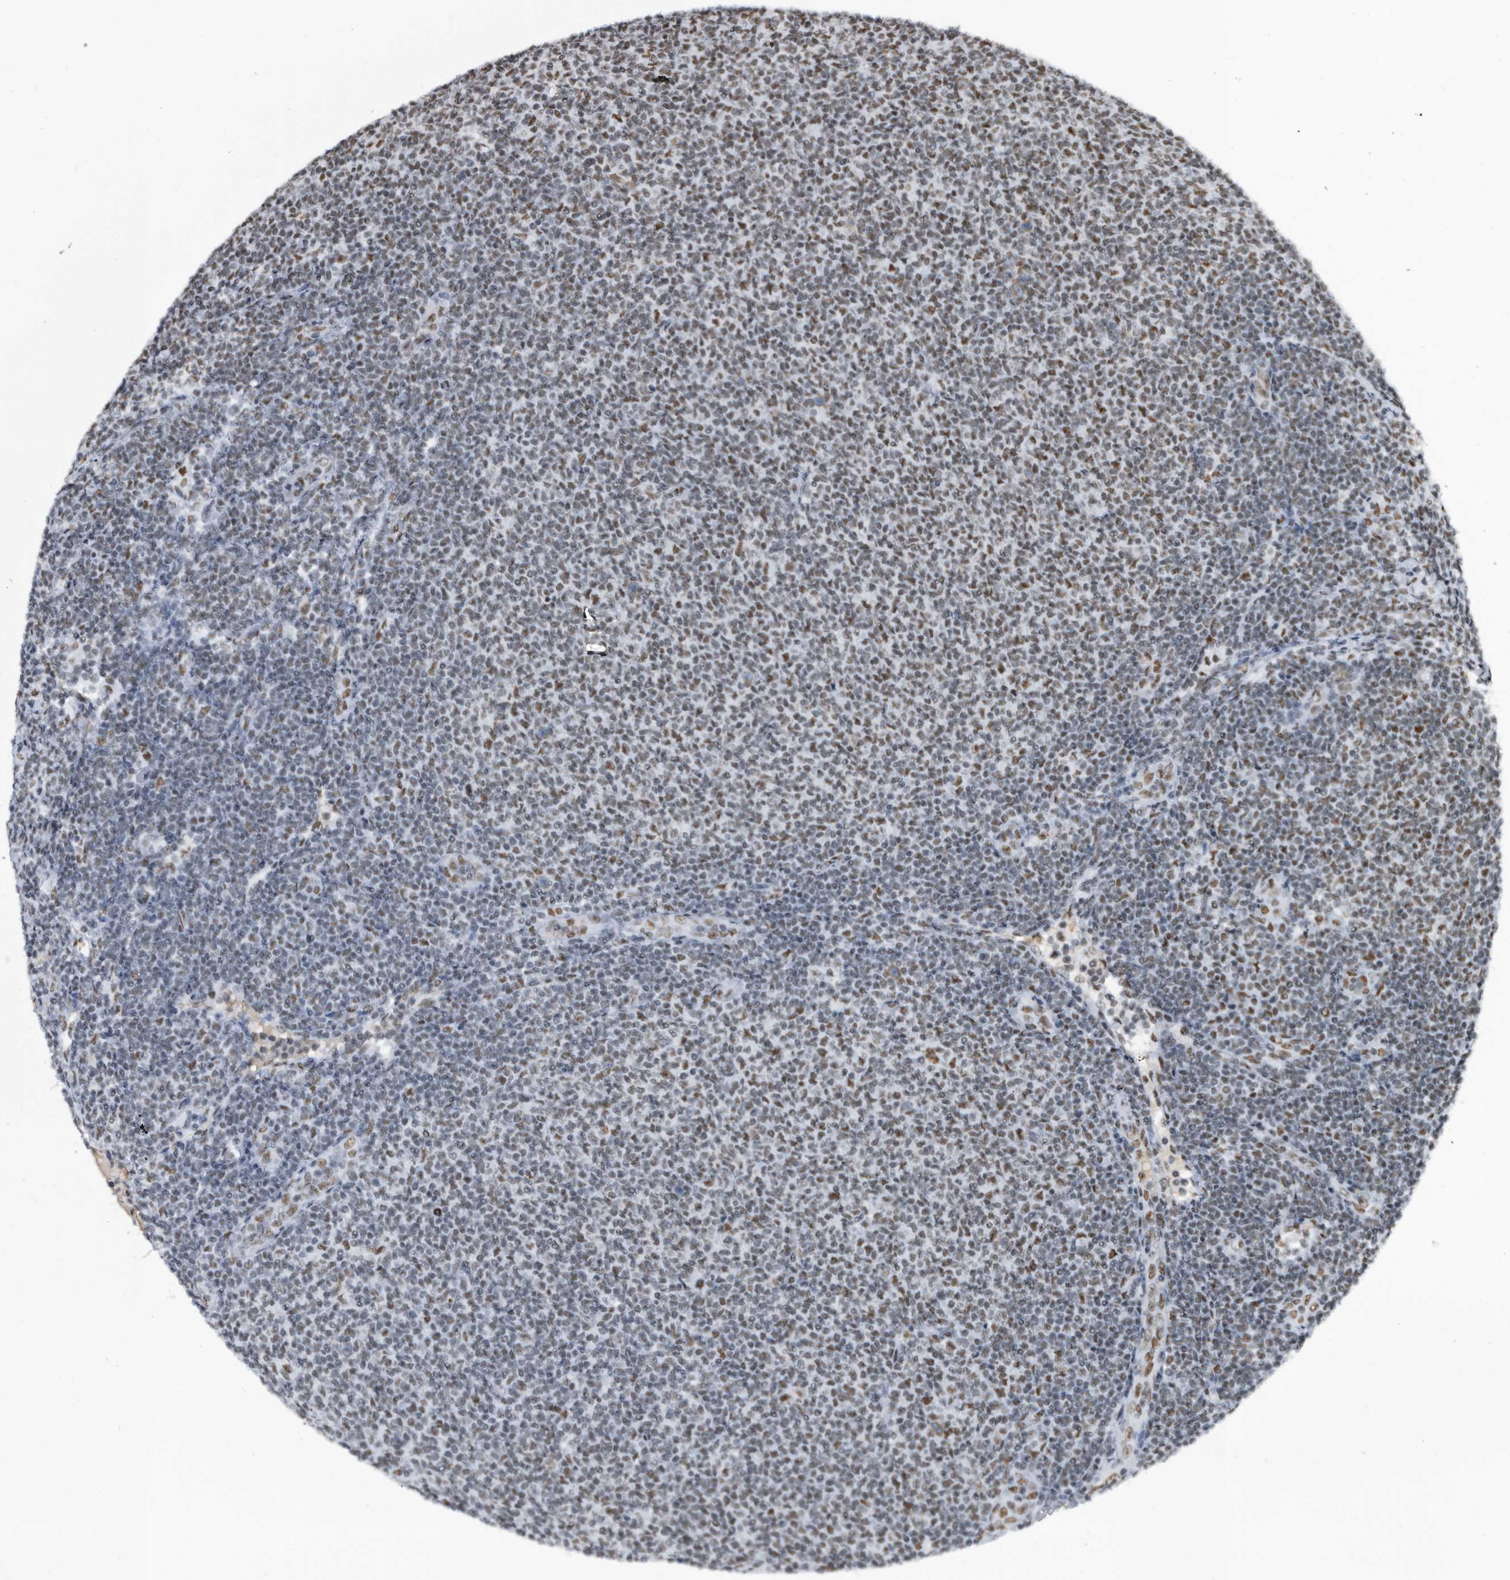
{"staining": {"intensity": "moderate", "quantity": "25%-75%", "location": "nuclear"}, "tissue": "lymphoma", "cell_type": "Tumor cells", "image_type": "cancer", "snomed": [{"axis": "morphology", "description": "Malignant lymphoma, non-Hodgkin's type, Low grade"}, {"axis": "topography", "description": "Lymph node"}], "caption": "Malignant lymphoma, non-Hodgkin's type (low-grade) tissue exhibits moderate nuclear positivity in about 25%-75% of tumor cells, visualized by immunohistochemistry. (Stains: DAB in brown, nuclei in blue, Microscopy: brightfield microscopy at high magnification).", "gene": "SF3A1", "patient": {"sex": "male", "age": 66}}